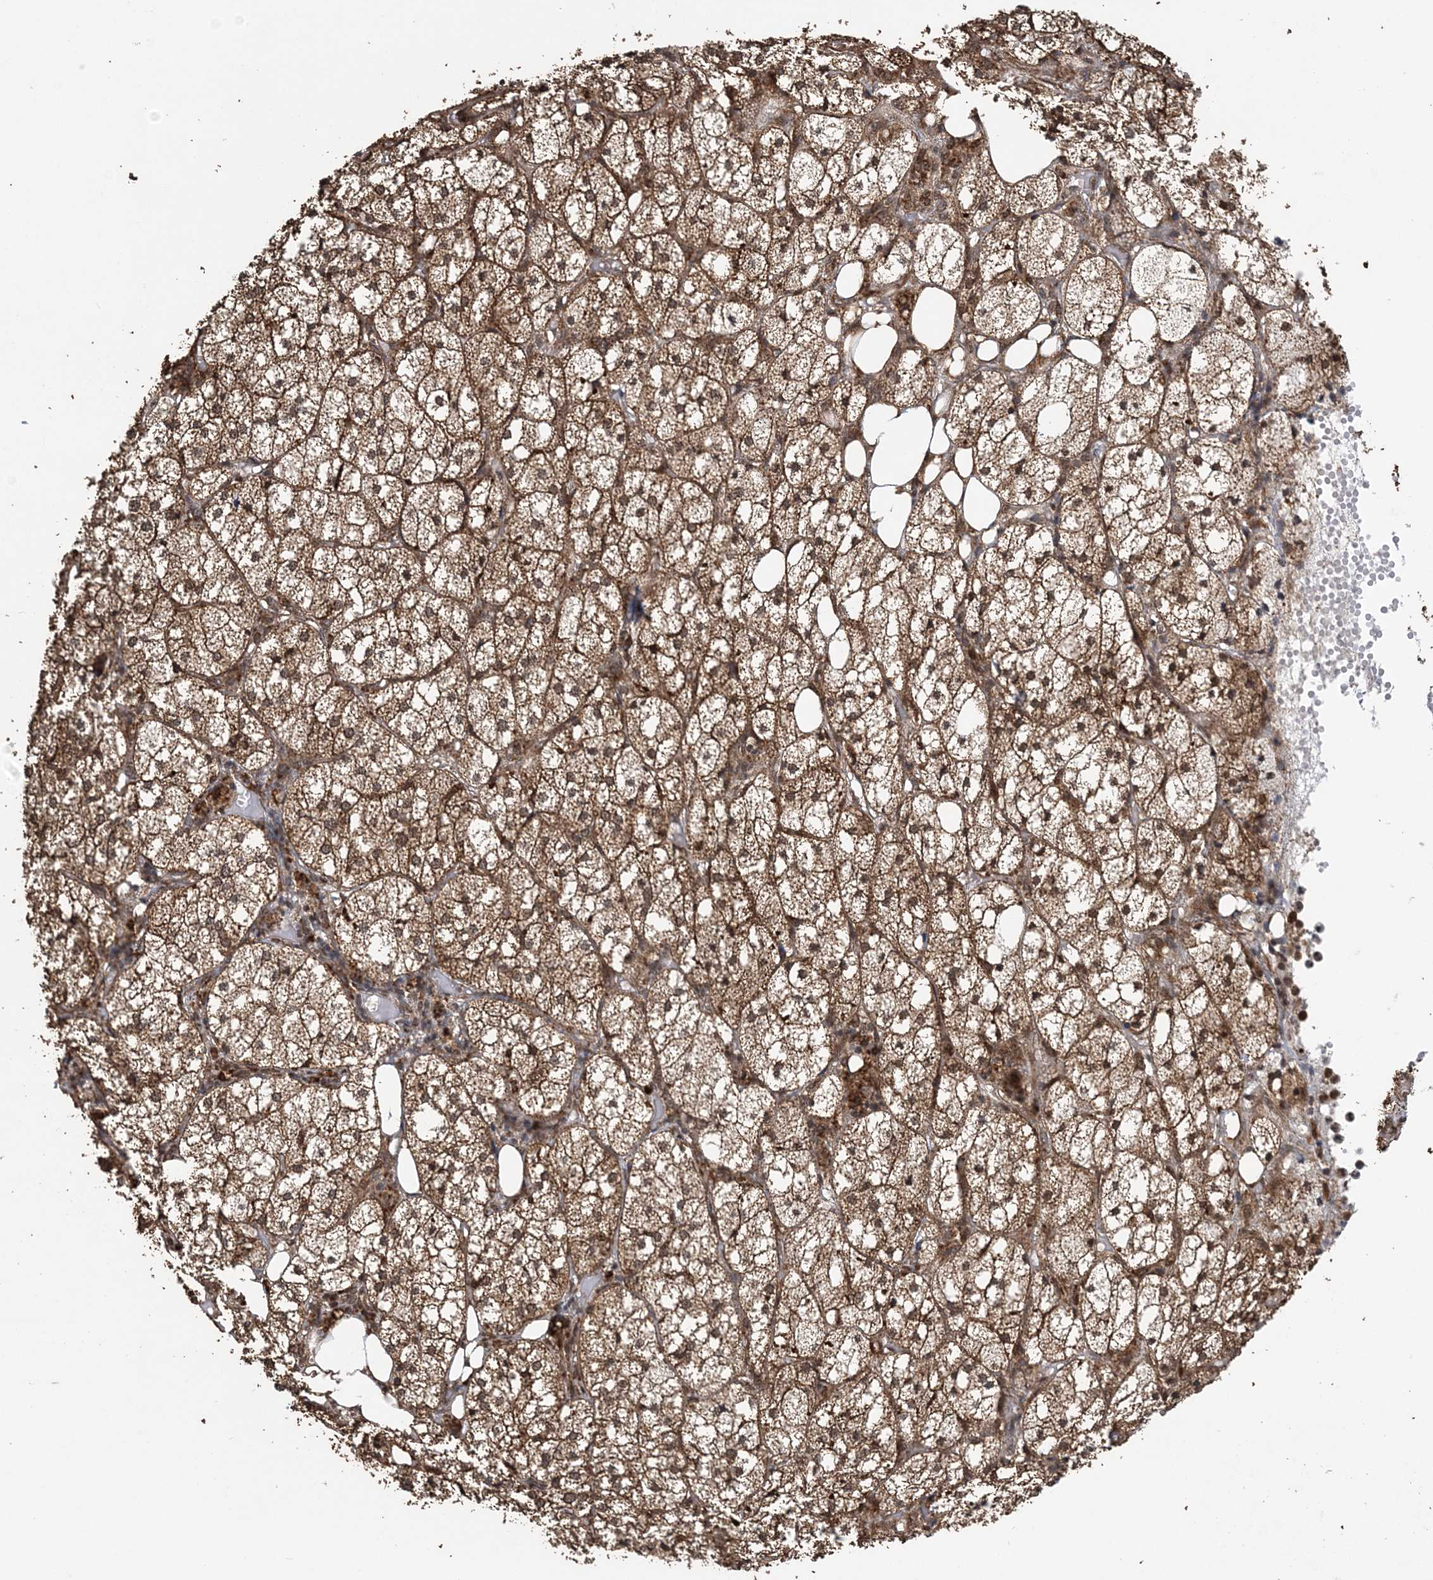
{"staining": {"intensity": "strong", "quantity": ">75%", "location": "cytoplasmic/membranous"}, "tissue": "adrenal gland", "cell_type": "Glandular cells", "image_type": "normal", "snomed": [{"axis": "morphology", "description": "Normal tissue, NOS"}, {"axis": "topography", "description": "Adrenal gland"}], "caption": "Strong cytoplasmic/membranous staining is present in approximately >75% of glandular cells in normal adrenal gland. The staining was performed using DAB, with brown indicating positive protein expression. Nuclei are stained blue with hematoxylin.", "gene": "PCBP1", "patient": {"sex": "female", "age": 61}}